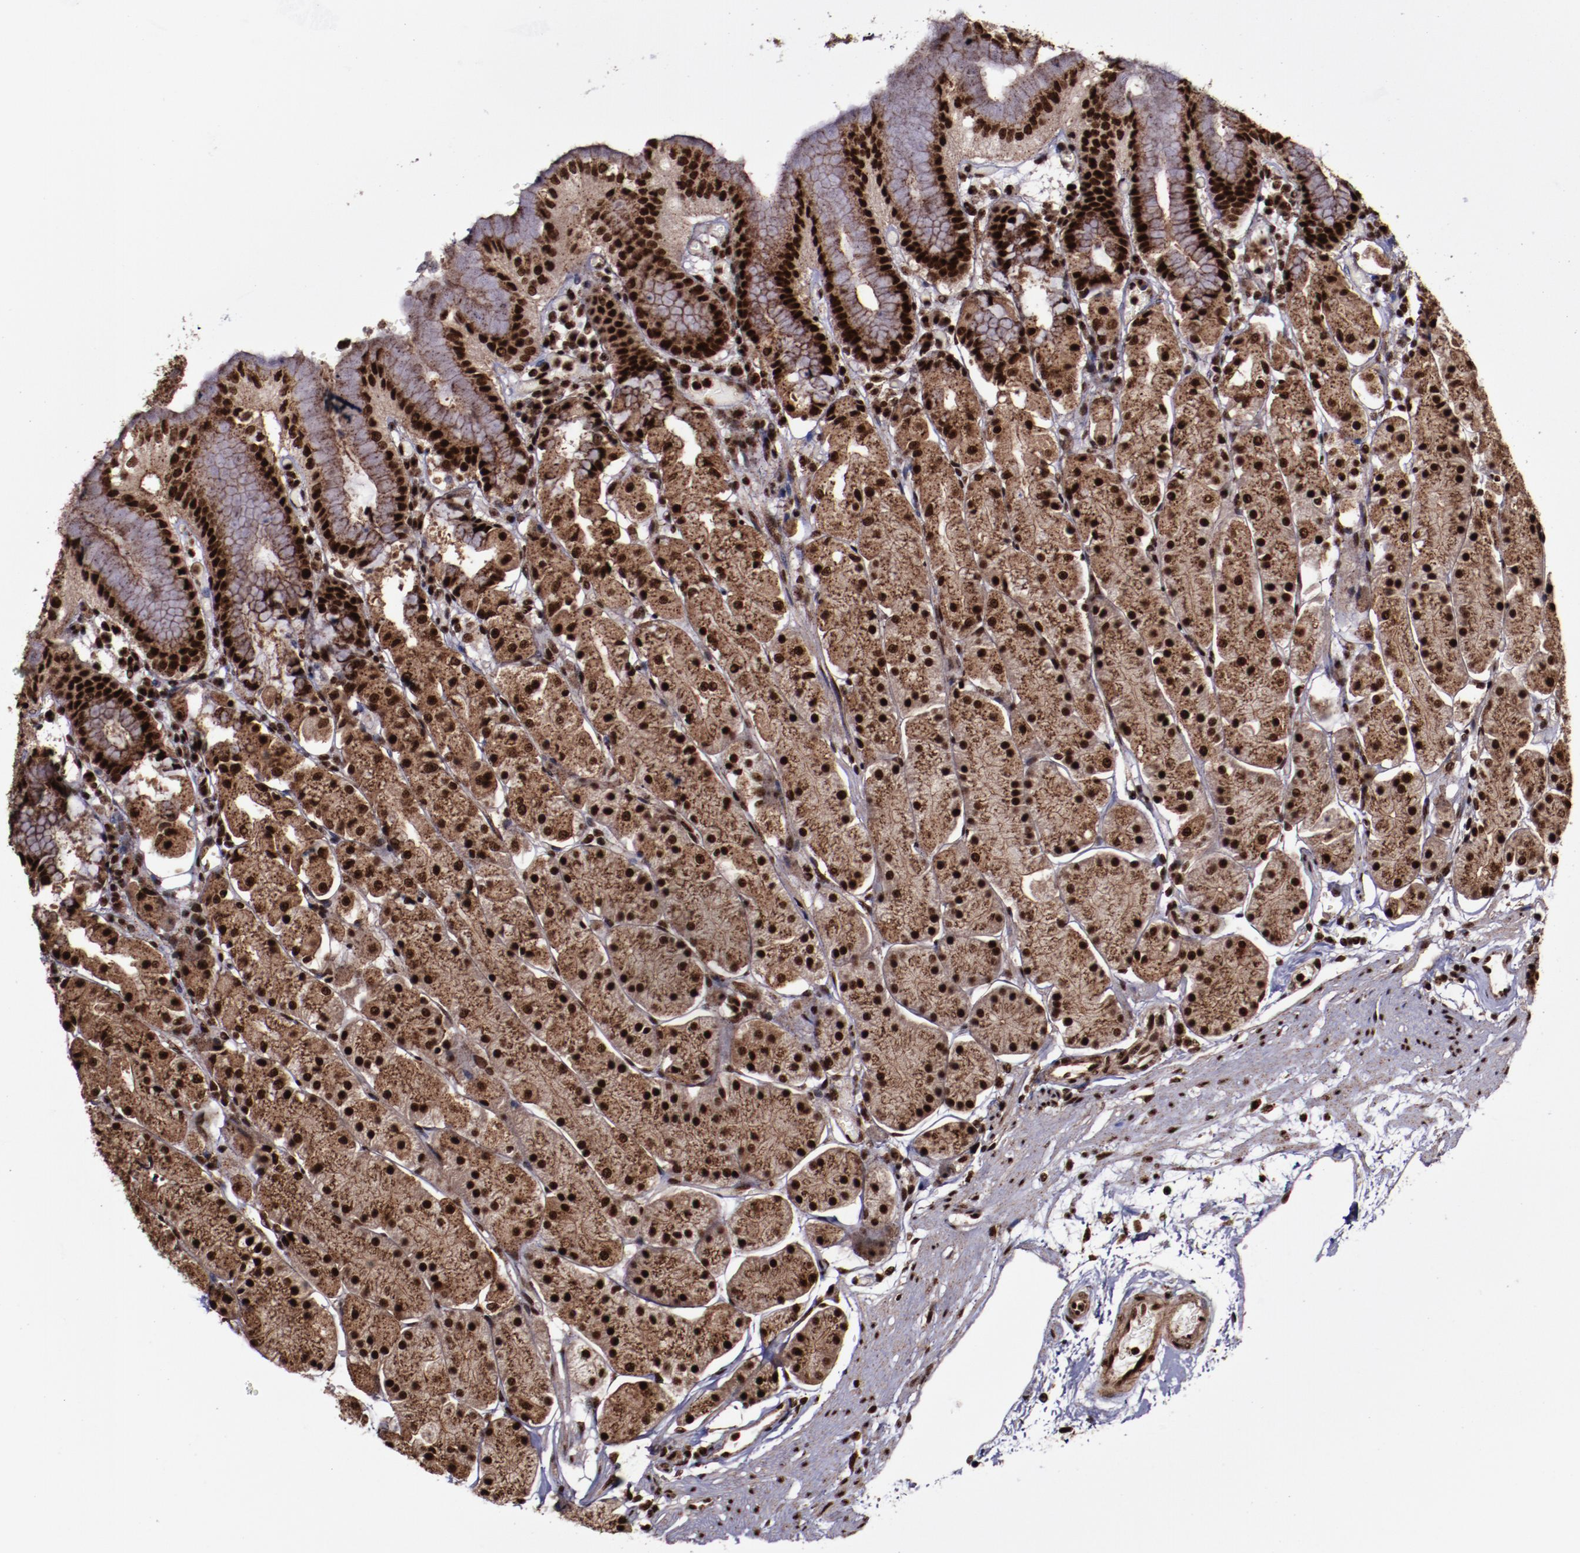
{"staining": {"intensity": "strong", "quantity": ">75%", "location": "cytoplasmic/membranous,nuclear"}, "tissue": "stomach", "cell_type": "Glandular cells", "image_type": "normal", "snomed": [{"axis": "morphology", "description": "Normal tissue, NOS"}, {"axis": "topography", "description": "Stomach, upper"}, {"axis": "topography", "description": "Stomach"}], "caption": "Immunohistochemistry of benign stomach shows high levels of strong cytoplasmic/membranous,nuclear staining in about >75% of glandular cells. (Stains: DAB in brown, nuclei in blue, Microscopy: brightfield microscopy at high magnification).", "gene": "SNW1", "patient": {"sex": "male", "age": 76}}